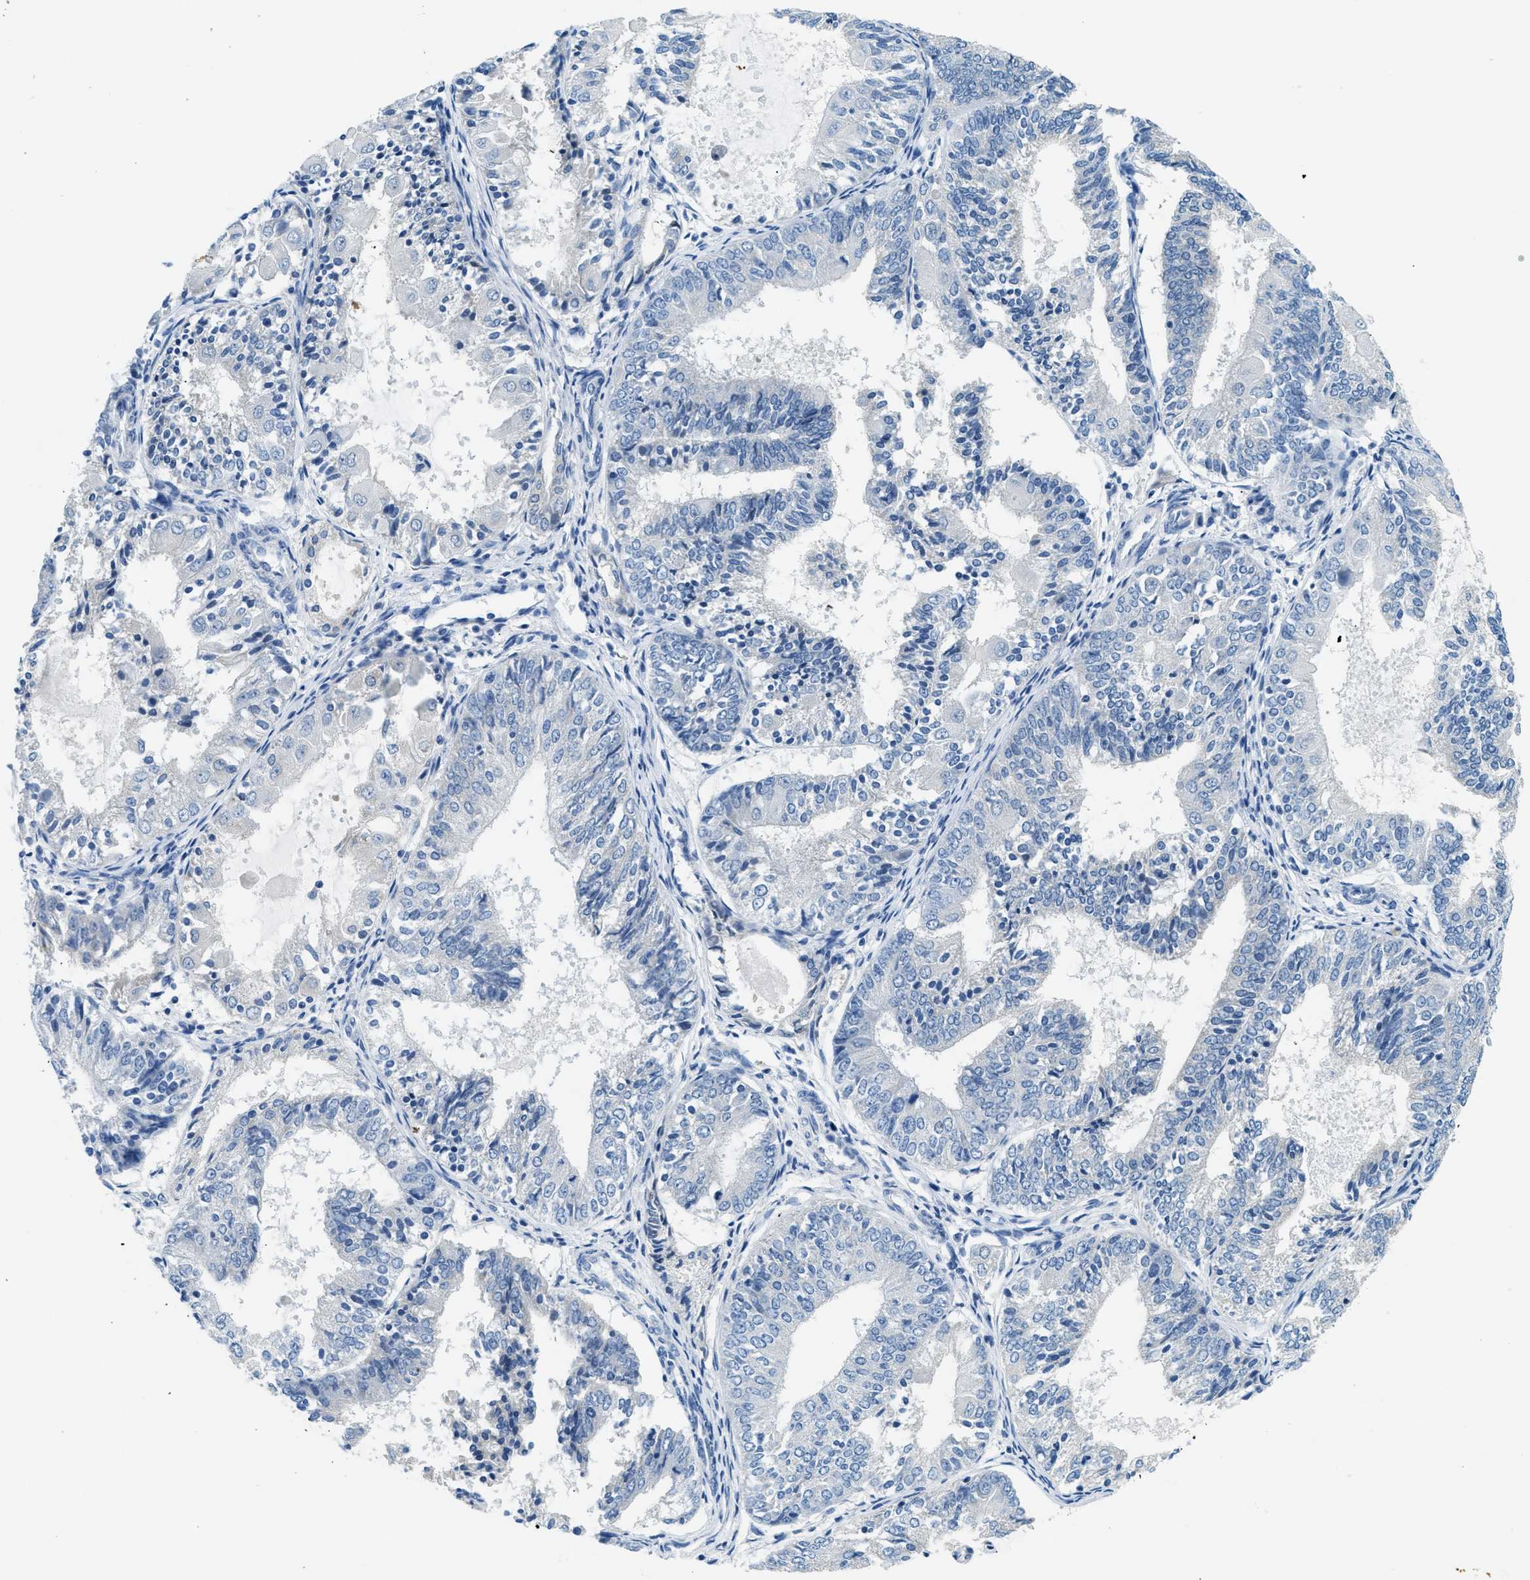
{"staining": {"intensity": "negative", "quantity": "none", "location": "none"}, "tissue": "endometrial cancer", "cell_type": "Tumor cells", "image_type": "cancer", "snomed": [{"axis": "morphology", "description": "Adenocarcinoma, NOS"}, {"axis": "topography", "description": "Endometrium"}], "caption": "DAB (3,3'-diaminobenzidine) immunohistochemical staining of endometrial cancer demonstrates no significant staining in tumor cells.", "gene": "CLDN18", "patient": {"sex": "female", "age": 81}}